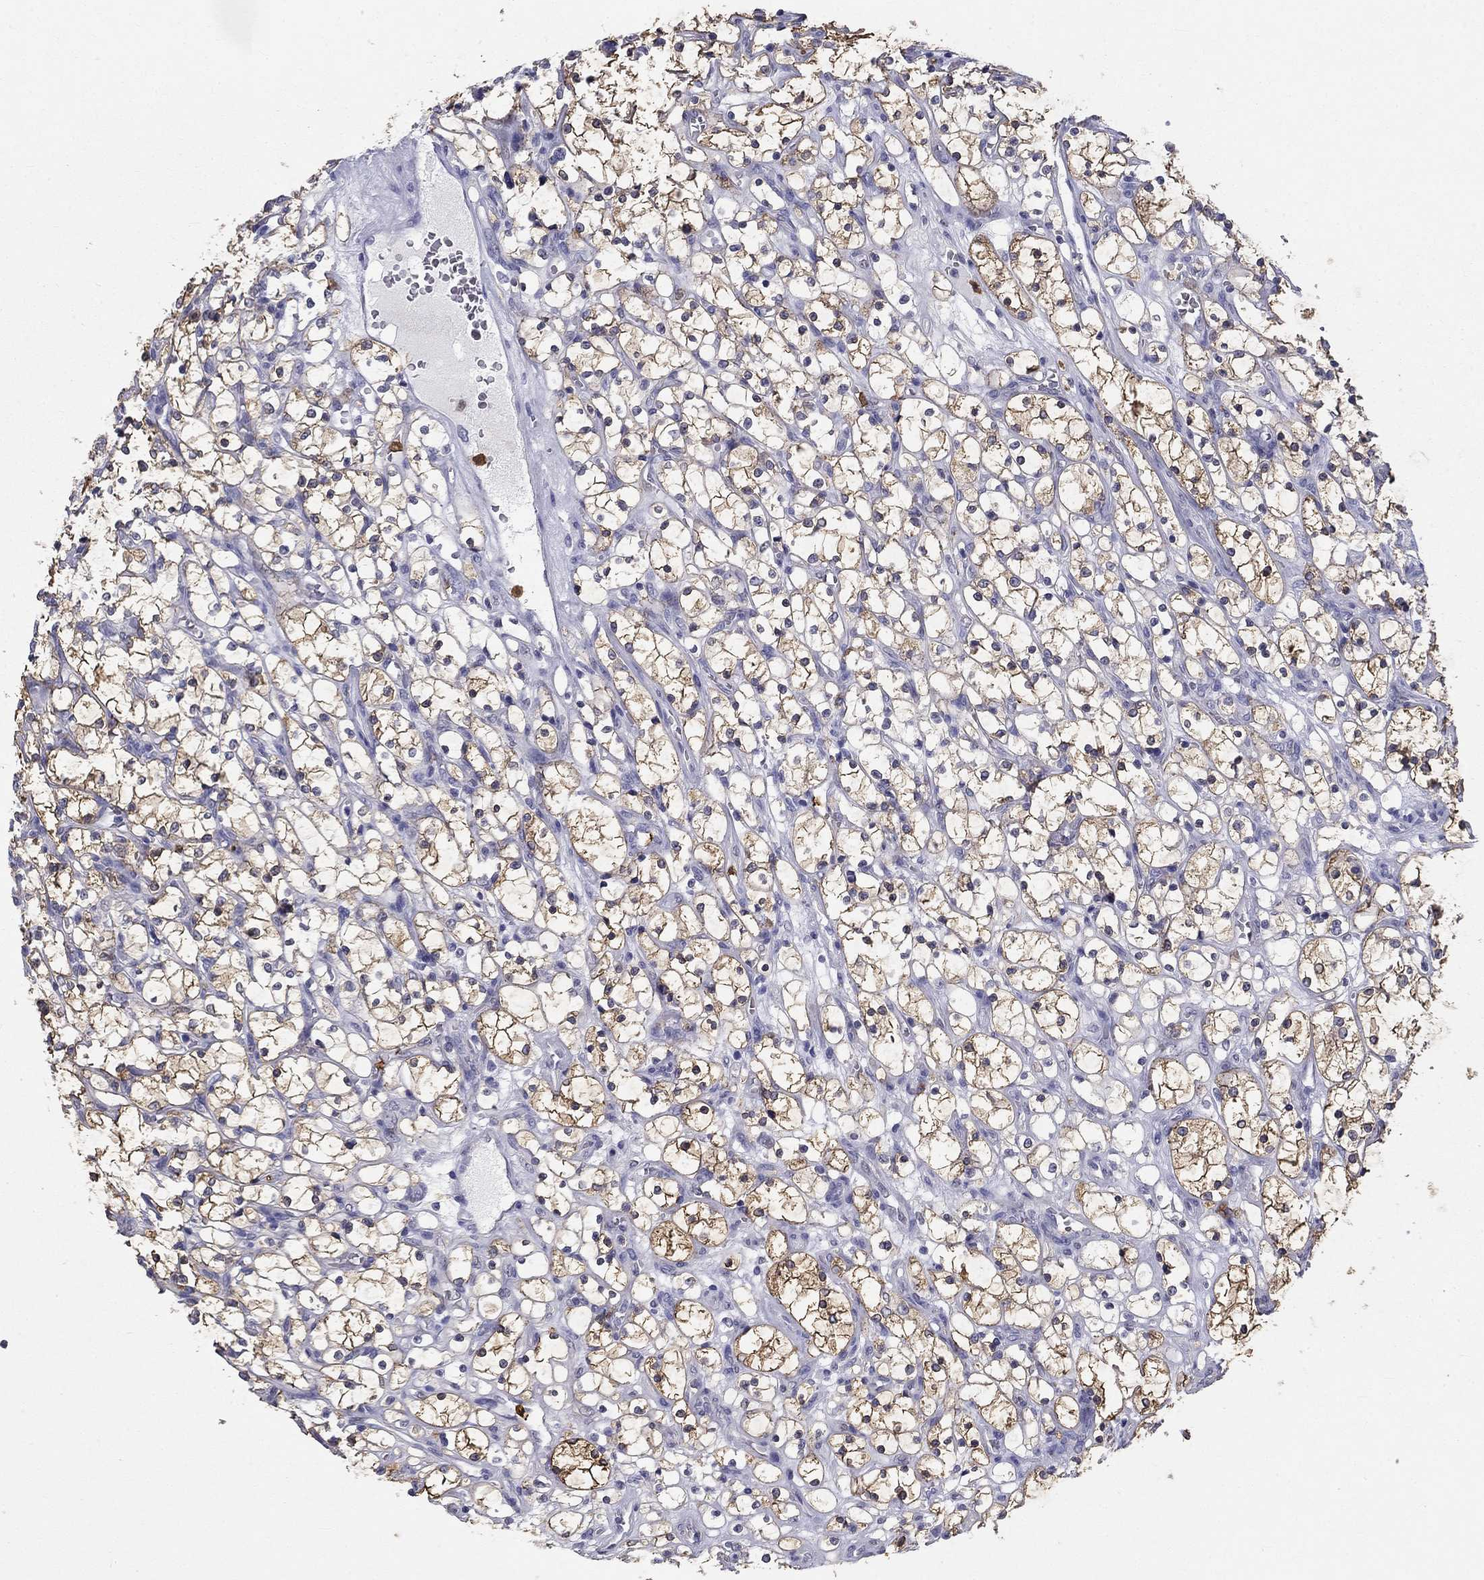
{"staining": {"intensity": "strong", "quantity": ">75%", "location": "cytoplasmic/membranous"}, "tissue": "renal cancer", "cell_type": "Tumor cells", "image_type": "cancer", "snomed": [{"axis": "morphology", "description": "Adenocarcinoma, NOS"}, {"axis": "topography", "description": "Kidney"}], "caption": "Immunohistochemical staining of renal cancer (adenocarcinoma) reveals strong cytoplasmic/membranous protein positivity in about >75% of tumor cells. The protein is stained brown, and the nuclei are stained in blue (DAB IHC with brightfield microscopy, high magnification).", "gene": "IGSF8", "patient": {"sex": "female", "age": 69}}